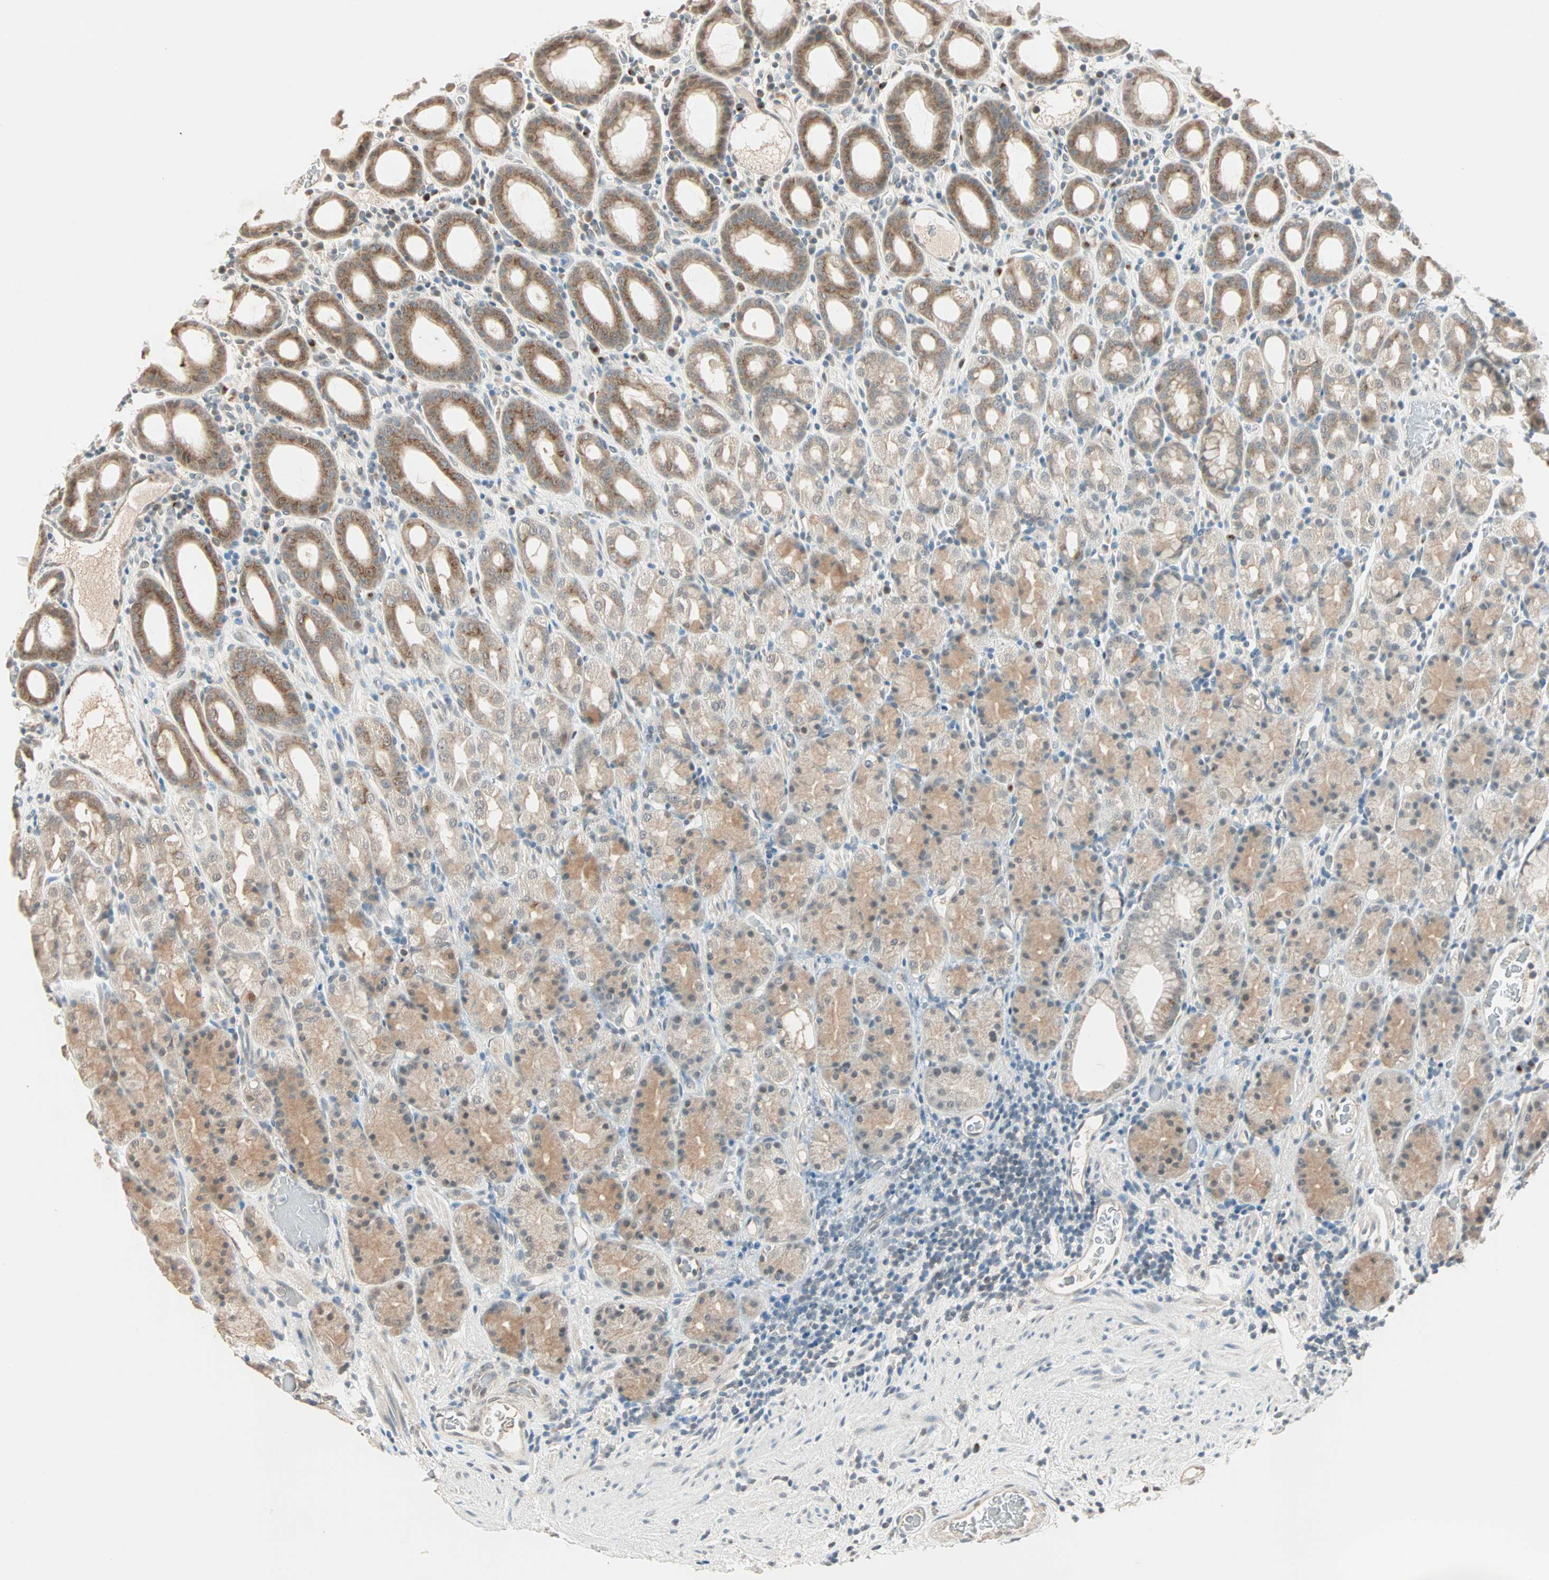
{"staining": {"intensity": "weak", "quantity": ">75%", "location": "cytoplasmic/membranous"}, "tissue": "stomach", "cell_type": "Glandular cells", "image_type": "normal", "snomed": [{"axis": "morphology", "description": "Normal tissue, NOS"}, {"axis": "topography", "description": "Stomach, upper"}], "caption": "Immunohistochemical staining of normal human stomach demonstrates weak cytoplasmic/membranous protein staining in about >75% of glandular cells.", "gene": "PRDM2", "patient": {"sex": "male", "age": 68}}